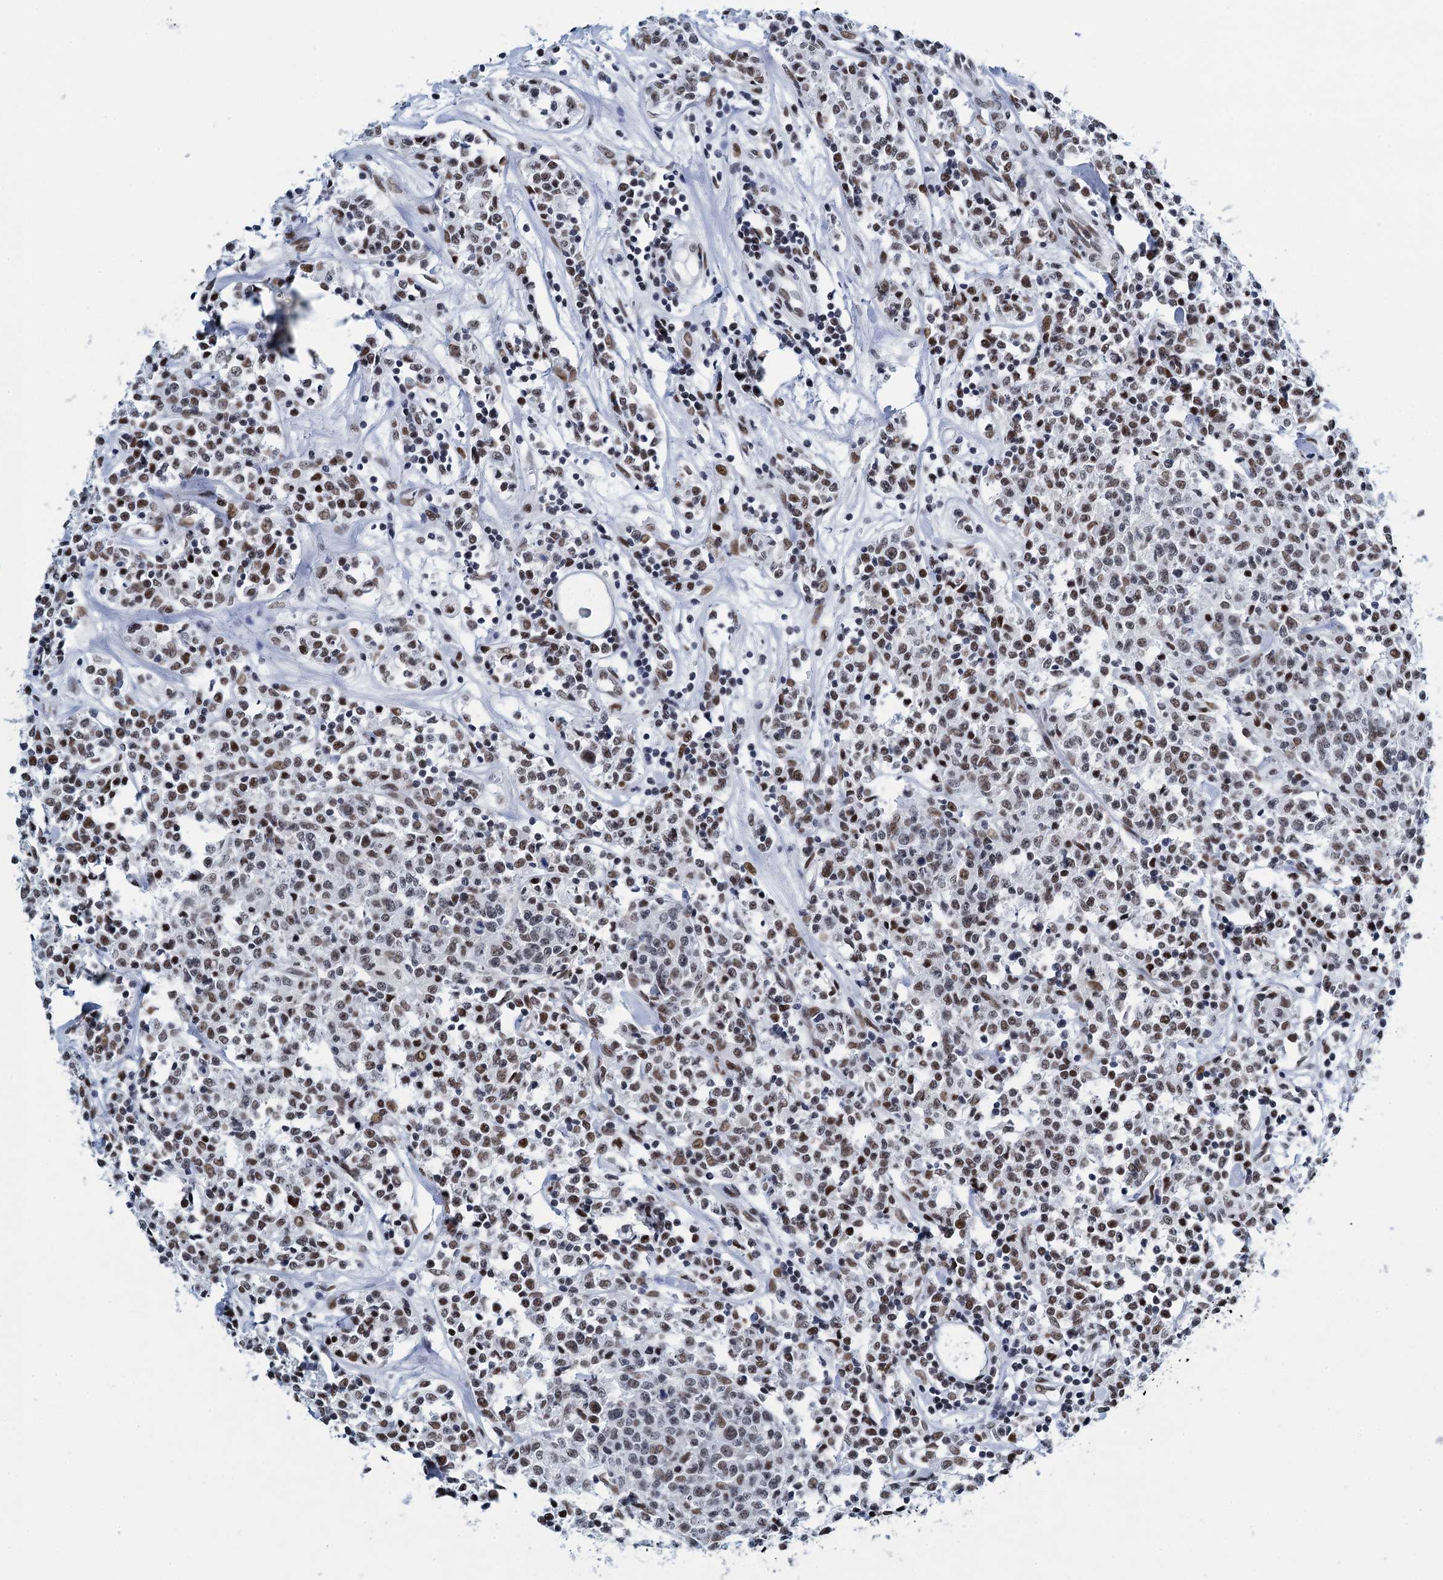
{"staining": {"intensity": "moderate", "quantity": ">75%", "location": "nuclear"}, "tissue": "lymphoma", "cell_type": "Tumor cells", "image_type": "cancer", "snomed": [{"axis": "morphology", "description": "Malignant lymphoma, non-Hodgkin's type, Low grade"}, {"axis": "topography", "description": "Small intestine"}], "caption": "Protein expression analysis of lymphoma demonstrates moderate nuclear expression in about >75% of tumor cells.", "gene": "HNRNPUL2", "patient": {"sex": "female", "age": 59}}